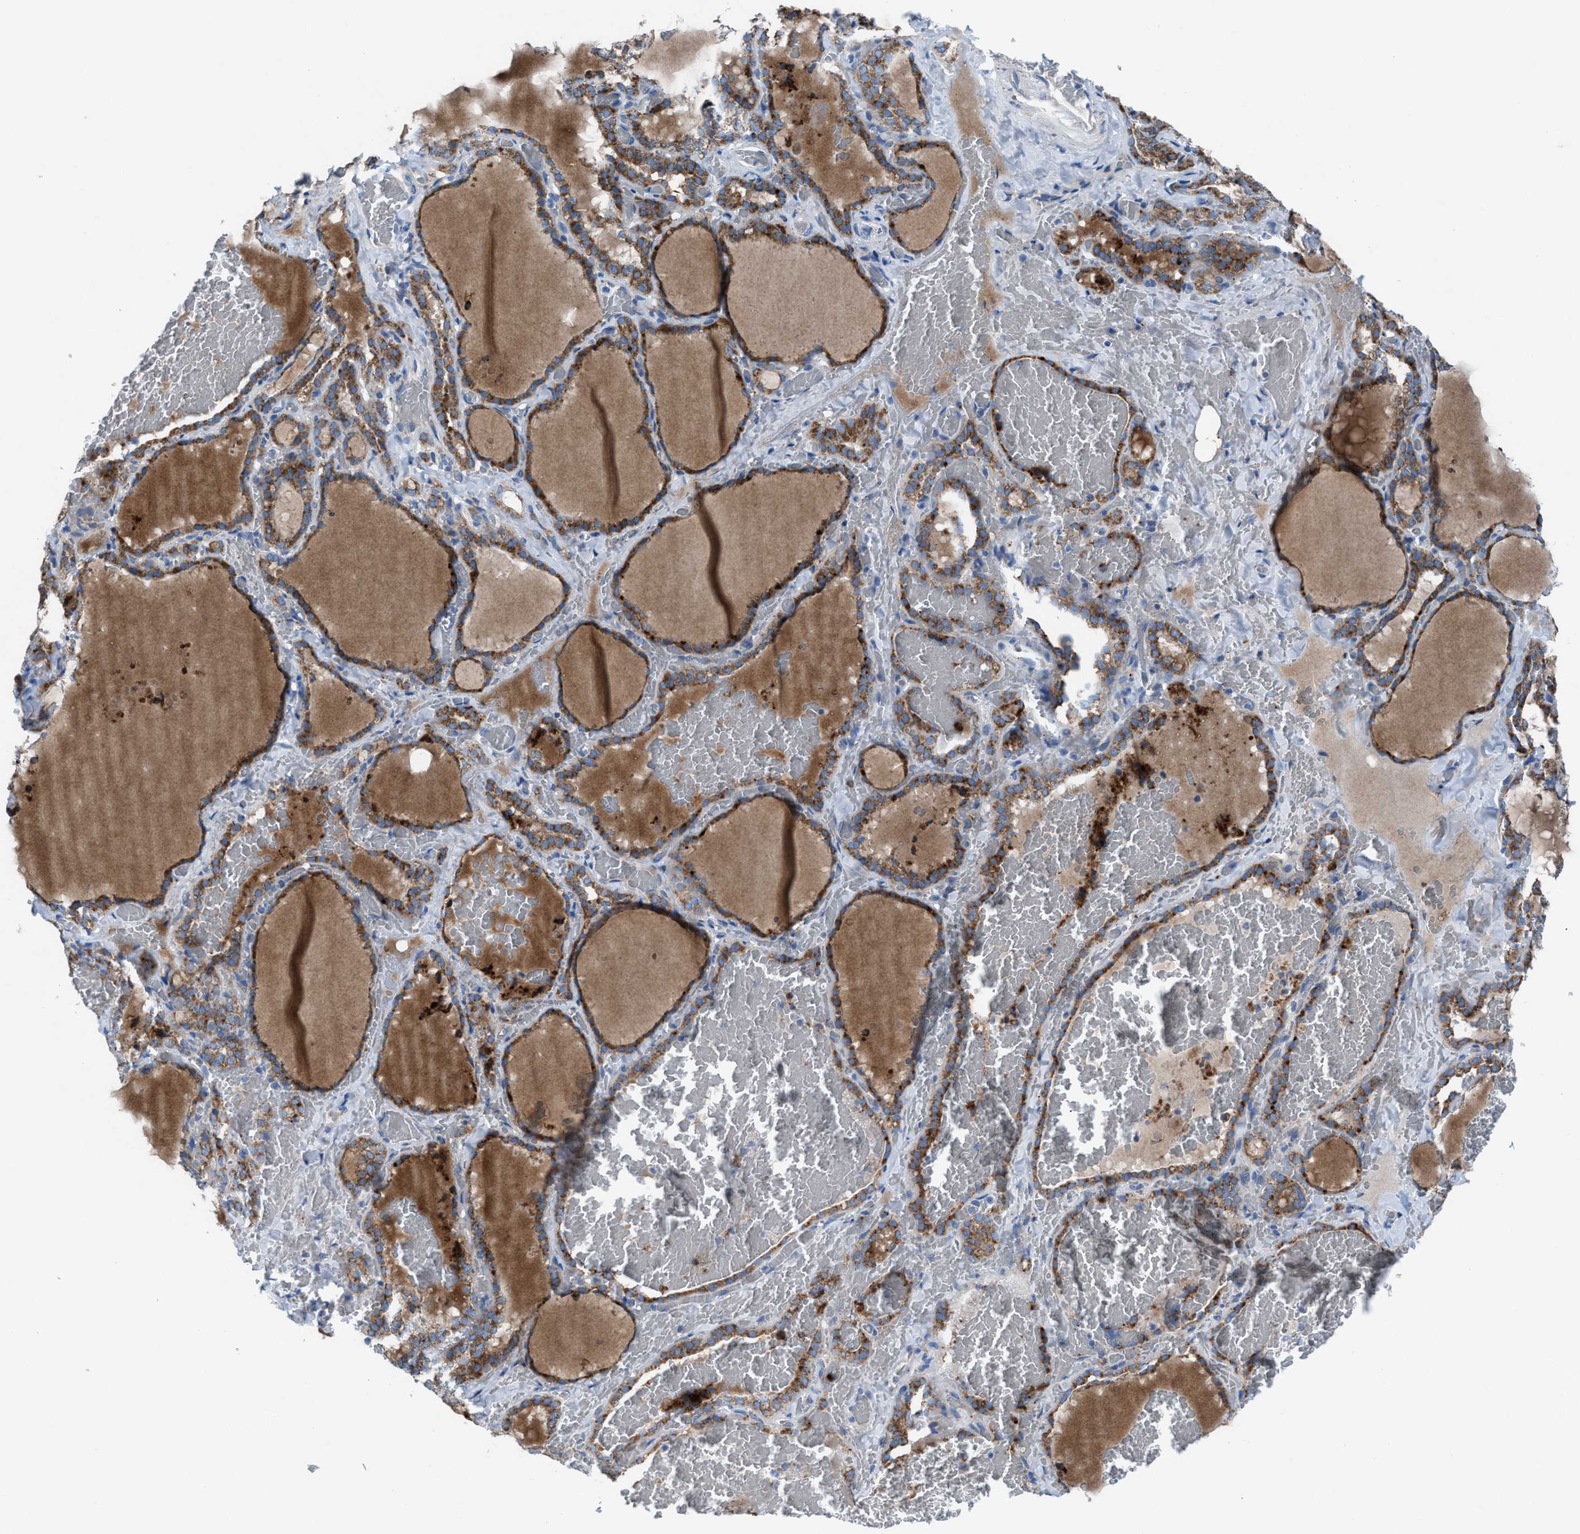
{"staining": {"intensity": "moderate", "quantity": ">75%", "location": "cytoplasmic/membranous"}, "tissue": "thyroid gland", "cell_type": "Glandular cells", "image_type": "normal", "snomed": [{"axis": "morphology", "description": "Normal tissue, NOS"}, {"axis": "topography", "description": "Thyroid gland"}], "caption": "A medium amount of moderate cytoplasmic/membranous positivity is identified in approximately >75% of glandular cells in normal thyroid gland. The staining was performed using DAB (3,3'-diaminobenzidine) to visualize the protein expression in brown, while the nuclei were stained in blue with hematoxylin (Magnification: 20x).", "gene": "CD1B", "patient": {"sex": "female", "age": 22}}